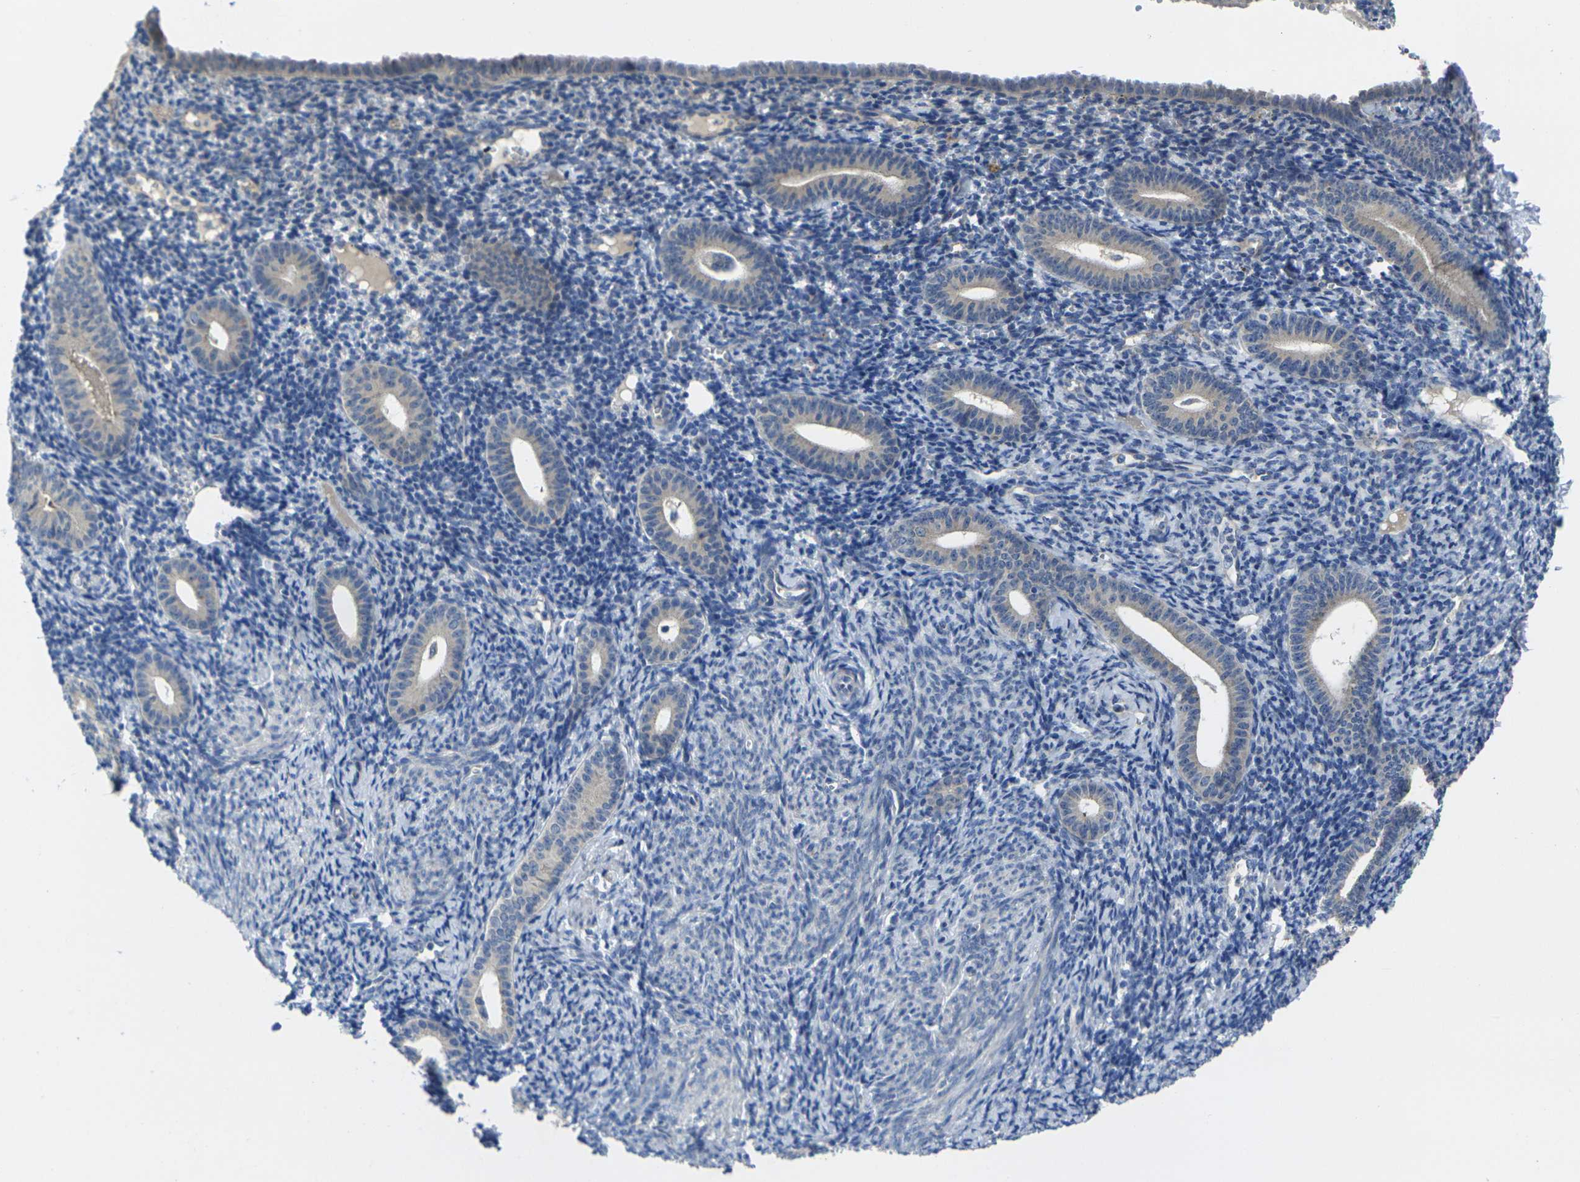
{"staining": {"intensity": "negative", "quantity": "none", "location": "none"}, "tissue": "endometrium", "cell_type": "Cells in endometrial stroma", "image_type": "normal", "snomed": [{"axis": "morphology", "description": "Normal tissue, NOS"}, {"axis": "topography", "description": "Endometrium"}], "caption": "A high-resolution micrograph shows immunohistochemistry (IHC) staining of benign endometrium, which exhibits no significant positivity in cells in endometrial stroma. (Stains: DAB (3,3'-diaminobenzidine) immunohistochemistry (IHC) with hematoxylin counter stain, Microscopy: brightfield microscopy at high magnification).", "gene": "GNA12", "patient": {"sex": "female", "age": 50}}